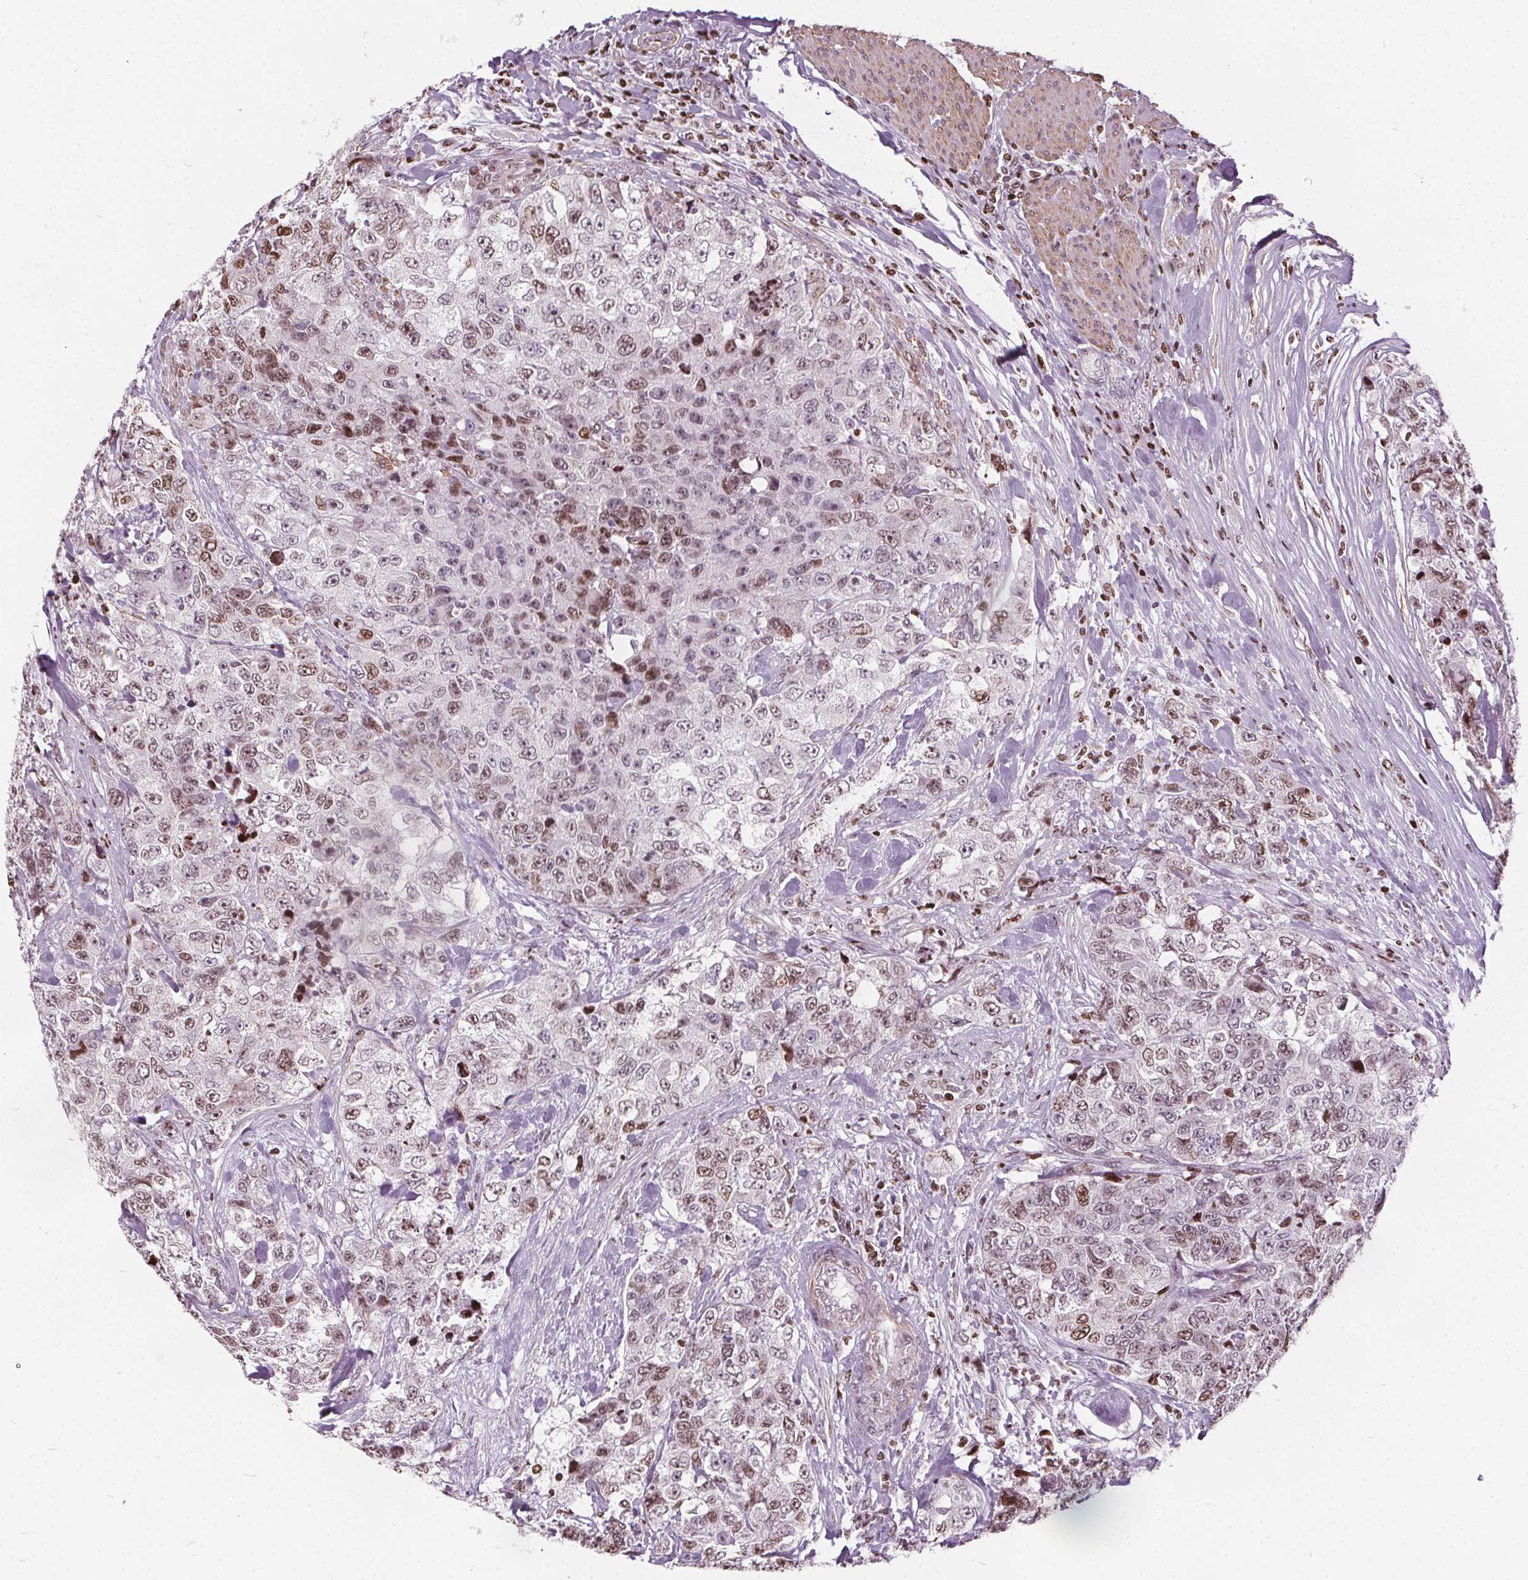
{"staining": {"intensity": "weak", "quantity": "25%-75%", "location": "nuclear"}, "tissue": "urothelial cancer", "cell_type": "Tumor cells", "image_type": "cancer", "snomed": [{"axis": "morphology", "description": "Urothelial carcinoma, High grade"}, {"axis": "topography", "description": "Urinary bladder"}], "caption": "A brown stain shows weak nuclear expression of a protein in human urothelial cancer tumor cells.", "gene": "ISLR2", "patient": {"sex": "female", "age": 78}}